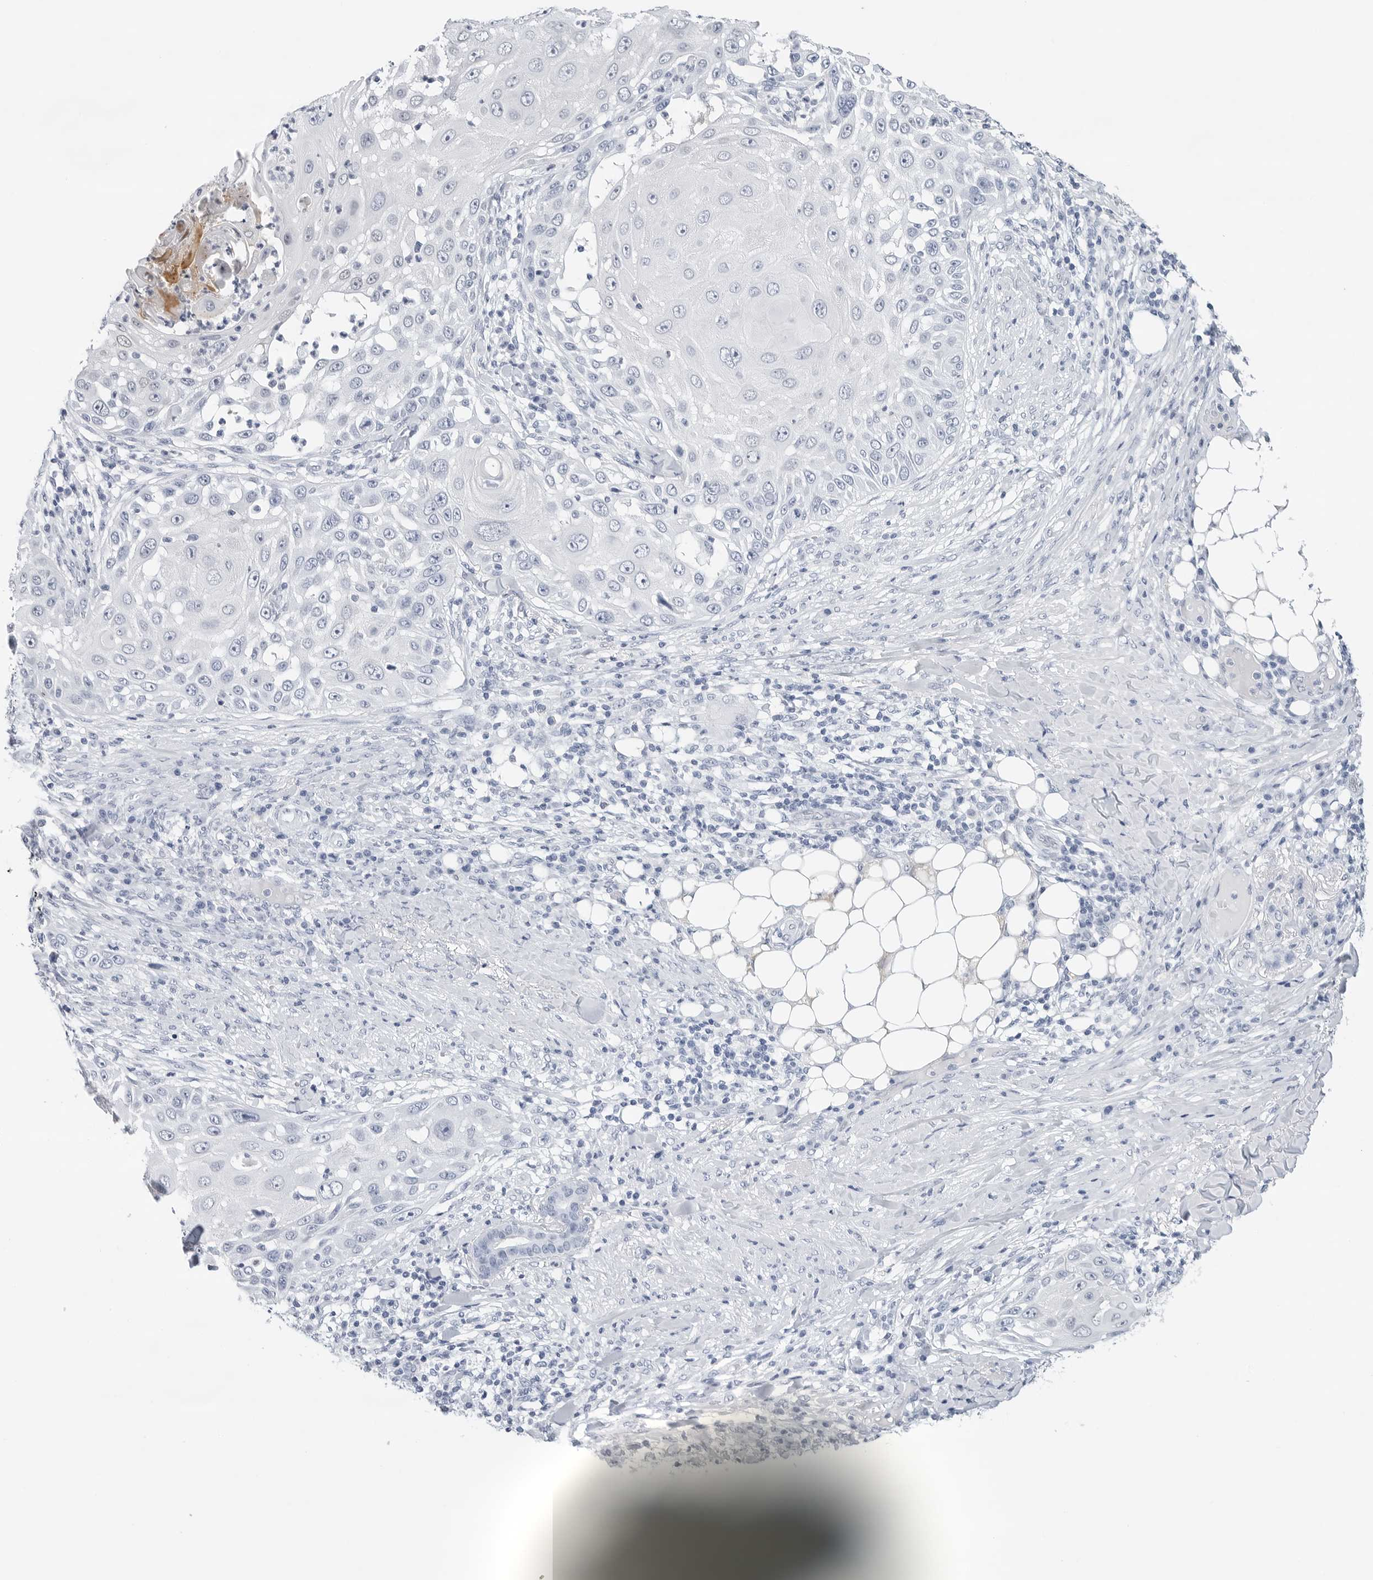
{"staining": {"intensity": "negative", "quantity": "none", "location": "none"}, "tissue": "skin cancer", "cell_type": "Tumor cells", "image_type": "cancer", "snomed": [{"axis": "morphology", "description": "Squamous cell carcinoma, NOS"}, {"axis": "topography", "description": "Skin"}], "caption": "A histopathology image of skin squamous cell carcinoma stained for a protein exhibits no brown staining in tumor cells.", "gene": "SLC19A1", "patient": {"sex": "female", "age": 44}}